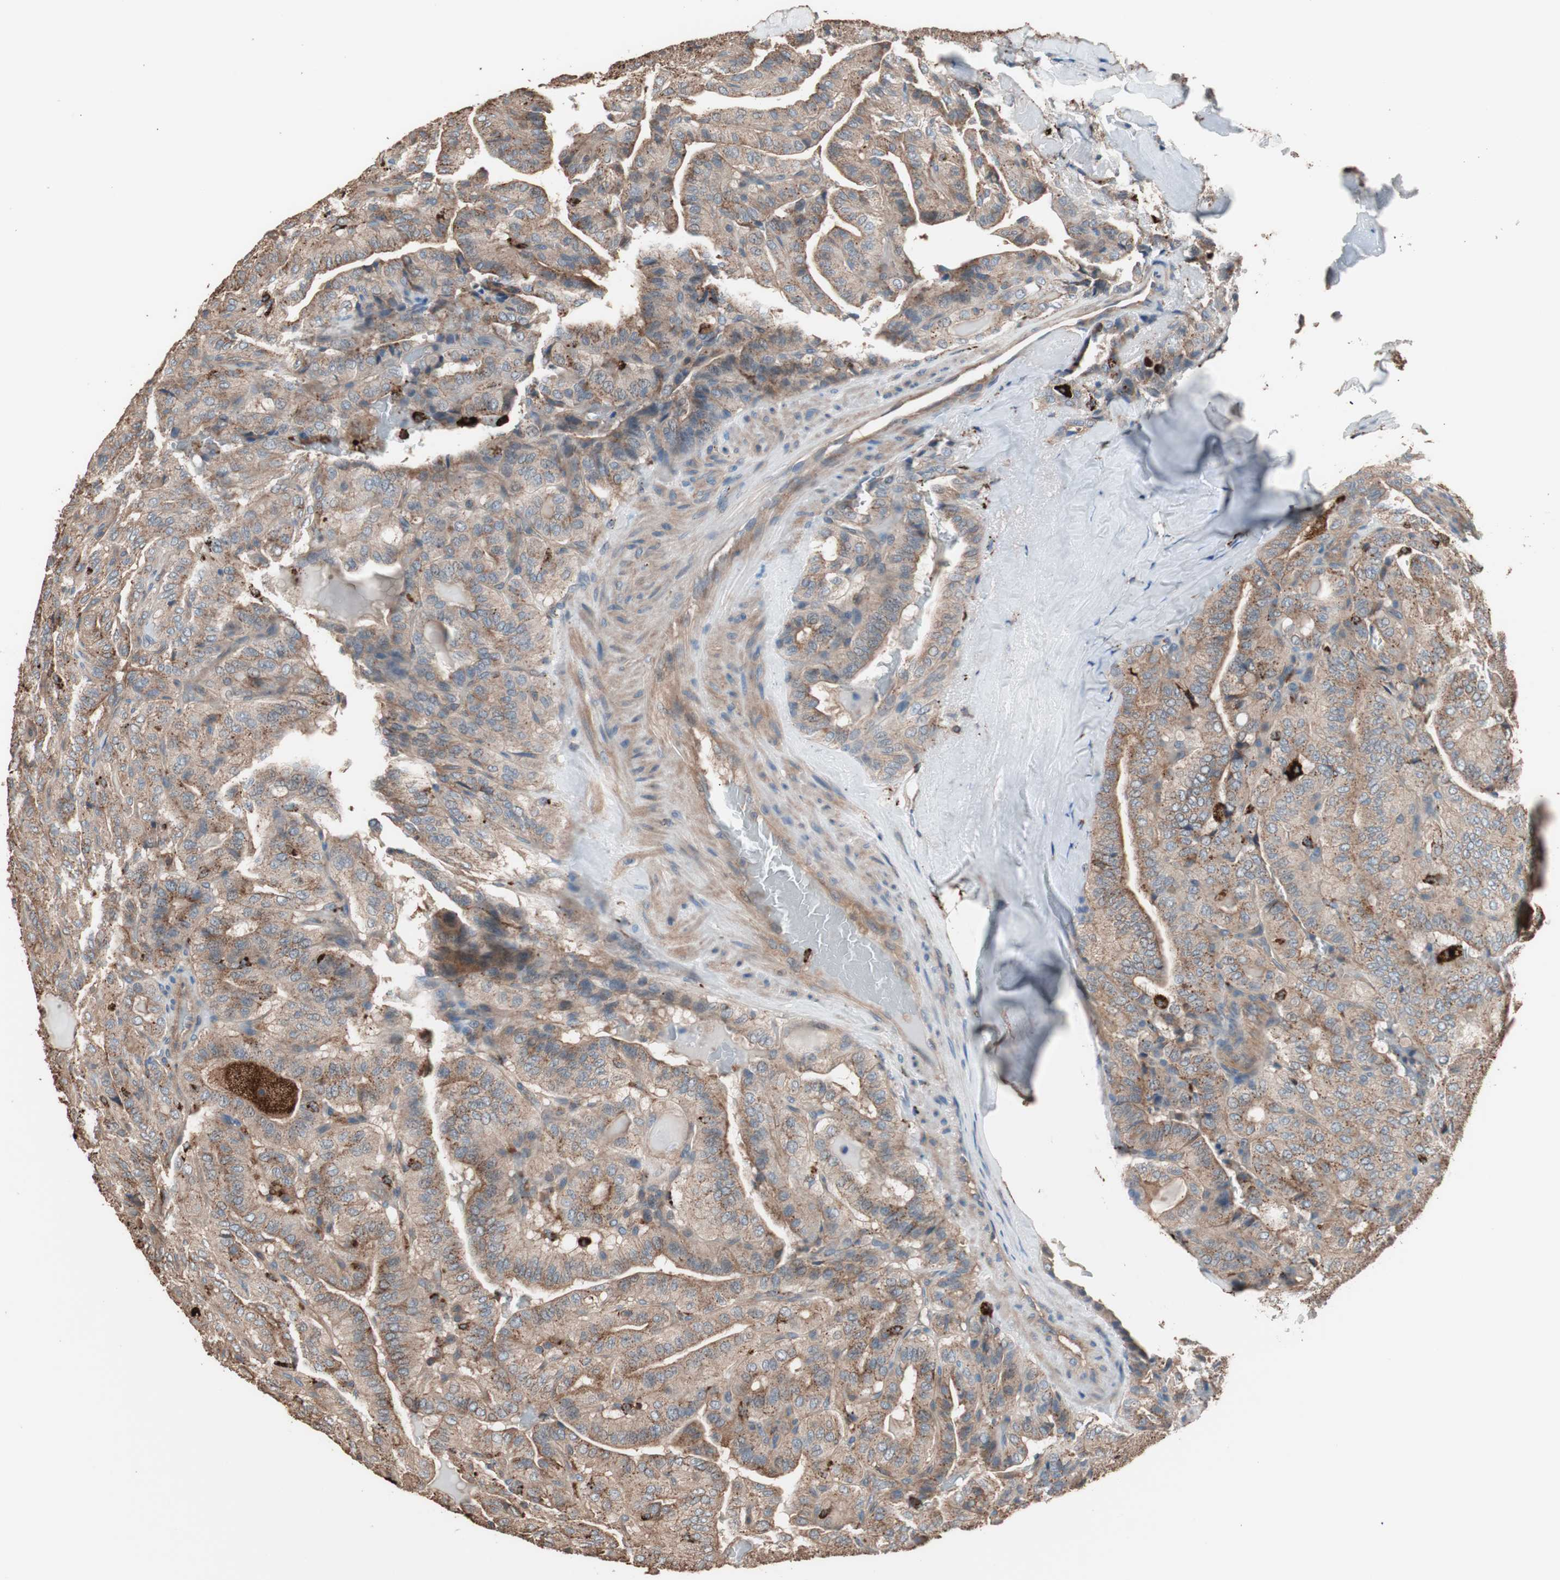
{"staining": {"intensity": "moderate", "quantity": ">75%", "location": "cytoplasmic/membranous"}, "tissue": "thyroid cancer", "cell_type": "Tumor cells", "image_type": "cancer", "snomed": [{"axis": "morphology", "description": "Papillary adenocarcinoma, NOS"}, {"axis": "topography", "description": "Thyroid gland"}], "caption": "Human thyroid cancer (papillary adenocarcinoma) stained with a protein marker shows moderate staining in tumor cells.", "gene": "CCT3", "patient": {"sex": "male", "age": 77}}